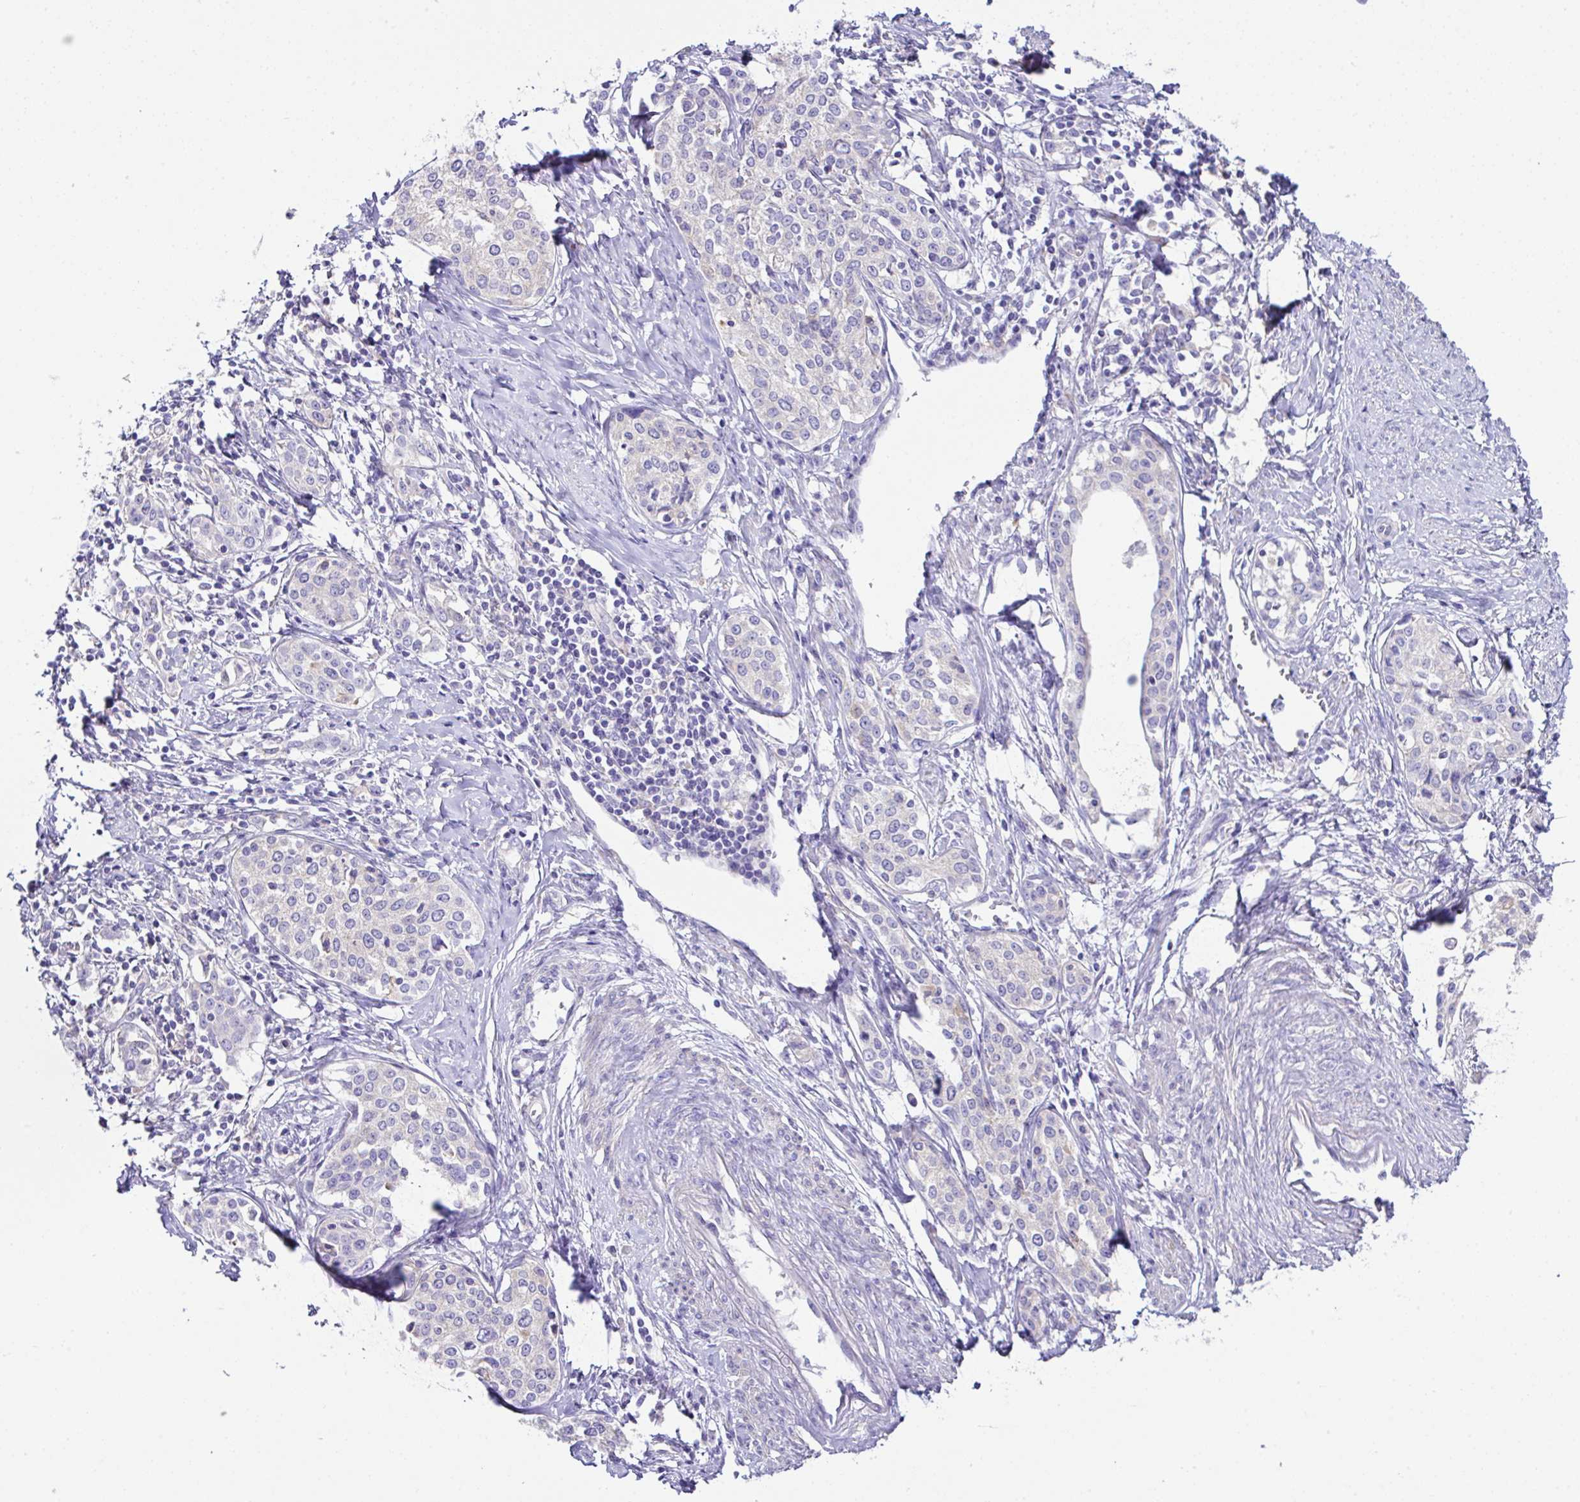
{"staining": {"intensity": "negative", "quantity": "none", "location": "none"}, "tissue": "cervical cancer", "cell_type": "Tumor cells", "image_type": "cancer", "snomed": [{"axis": "morphology", "description": "Squamous cell carcinoma, NOS"}, {"axis": "morphology", "description": "Adenocarcinoma, NOS"}, {"axis": "topography", "description": "Cervix"}], "caption": "Cervical cancer stained for a protein using IHC shows no positivity tumor cells.", "gene": "OR4P4", "patient": {"sex": "female", "age": 52}}